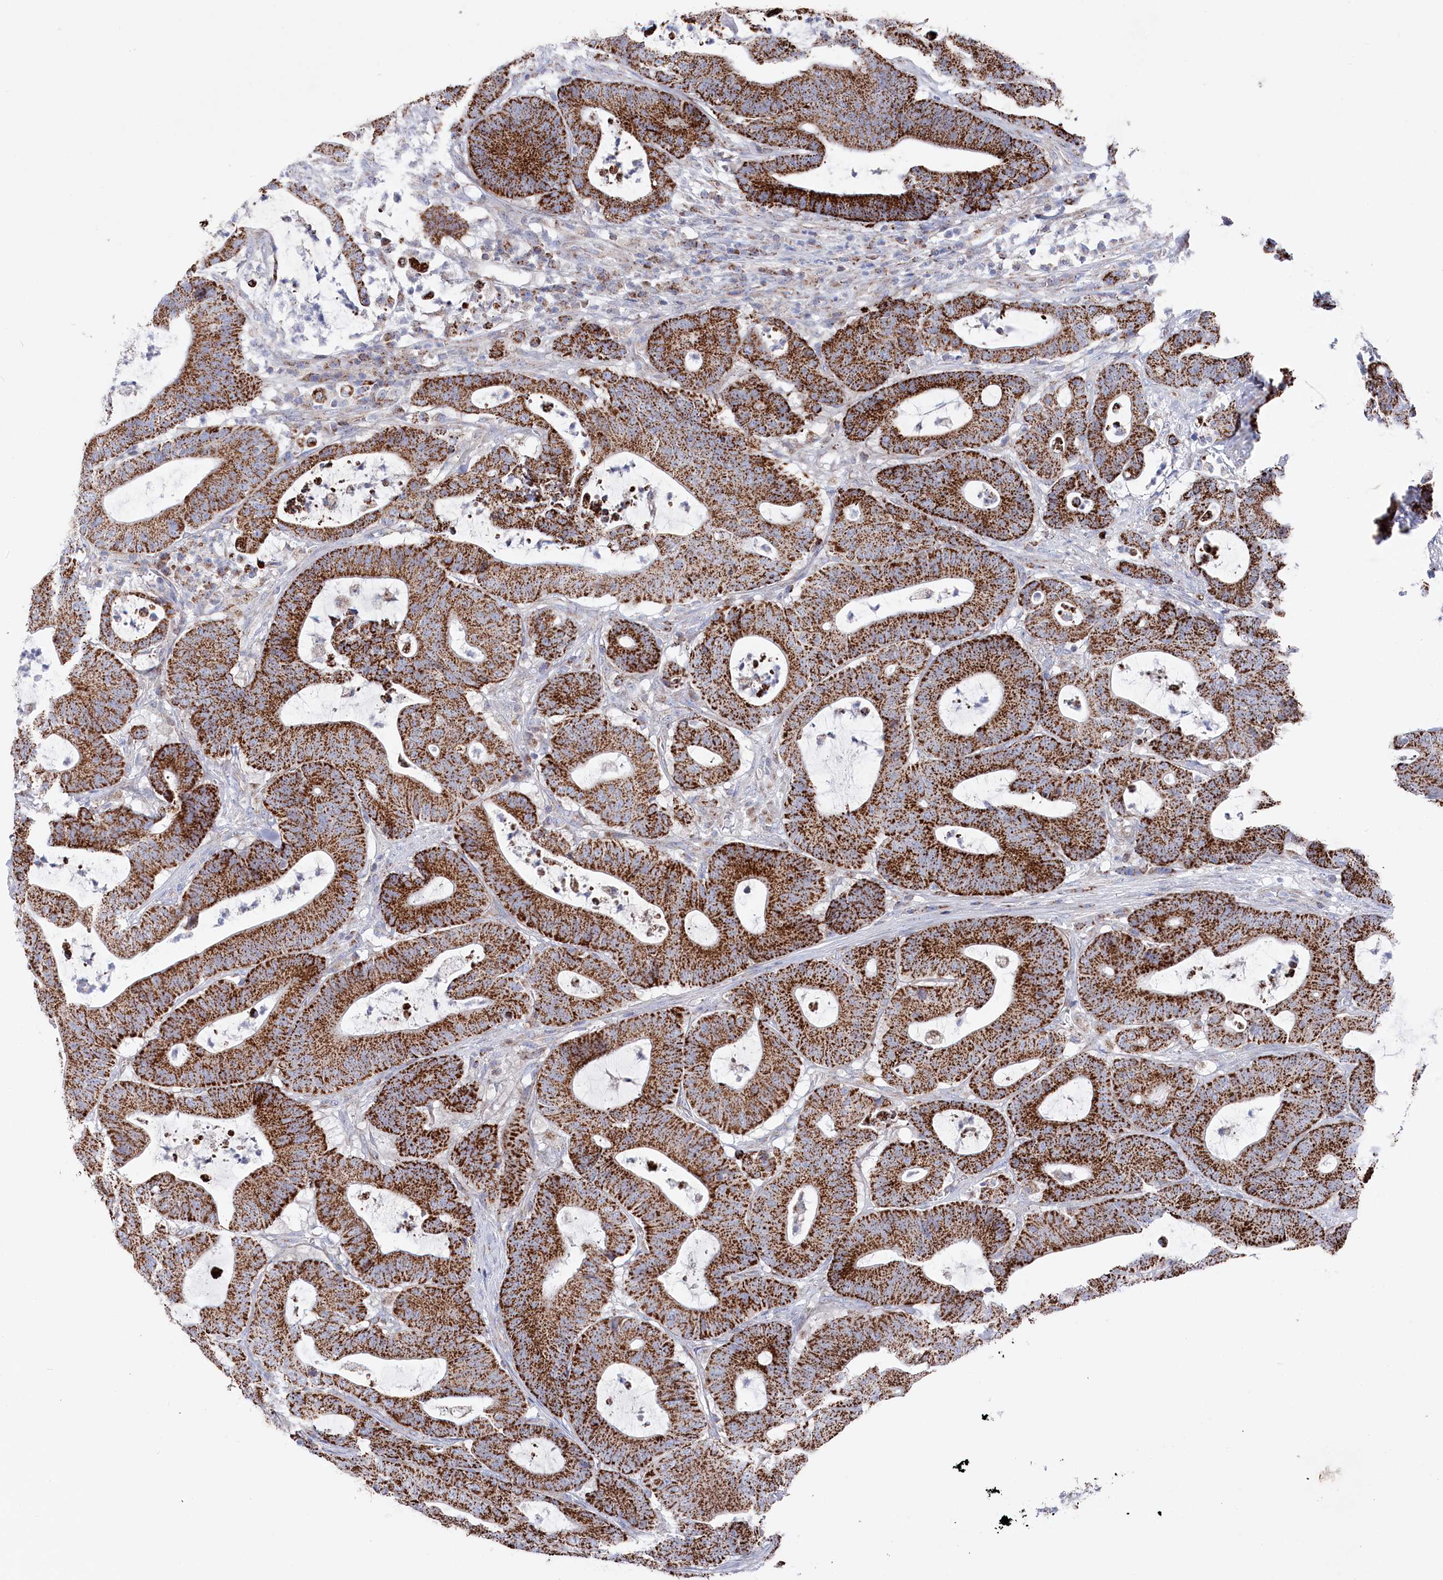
{"staining": {"intensity": "strong", "quantity": ">75%", "location": "cytoplasmic/membranous"}, "tissue": "colorectal cancer", "cell_type": "Tumor cells", "image_type": "cancer", "snomed": [{"axis": "morphology", "description": "Adenocarcinoma, NOS"}, {"axis": "topography", "description": "Colon"}], "caption": "The image reveals a brown stain indicating the presence of a protein in the cytoplasmic/membranous of tumor cells in colorectal cancer. Using DAB (3,3'-diaminobenzidine) (brown) and hematoxylin (blue) stains, captured at high magnification using brightfield microscopy.", "gene": "GLS2", "patient": {"sex": "female", "age": 84}}